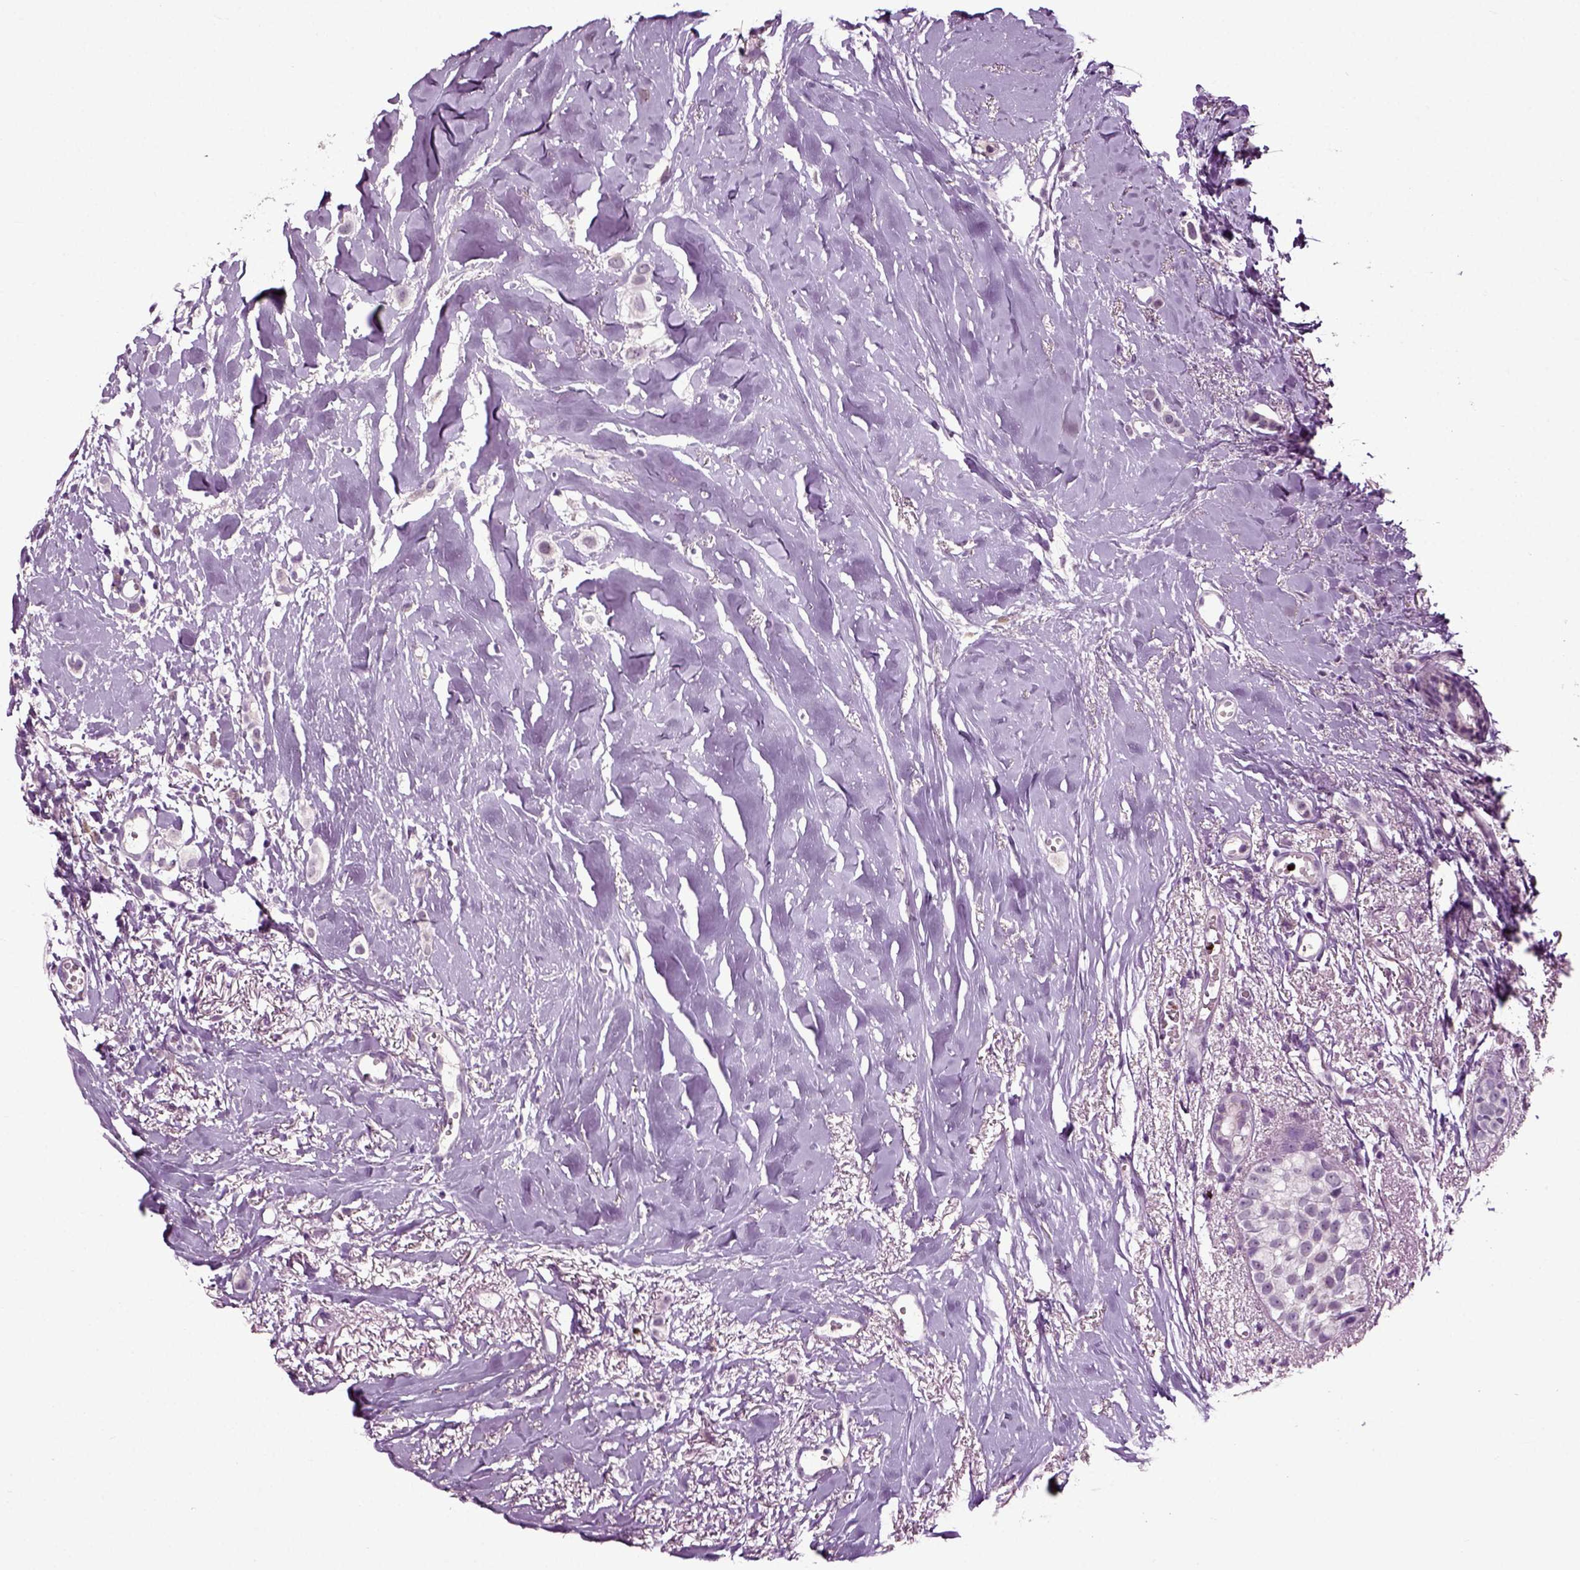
{"staining": {"intensity": "negative", "quantity": "none", "location": "none"}, "tissue": "breast cancer", "cell_type": "Tumor cells", "image_type": "cancer", "snomed": [{"axis": "morphology", "description": "Duct carcinoma"}, {"axis": "topography", "description": "Breast"}], "caption": "This is a image of immunohistochemistry staining of breast cancer (infiltrating ductal carcinoma), which shows no staining in tumor cells.", "gene": "SPATA17", "patient": {"sex": "female", "age": 85}}